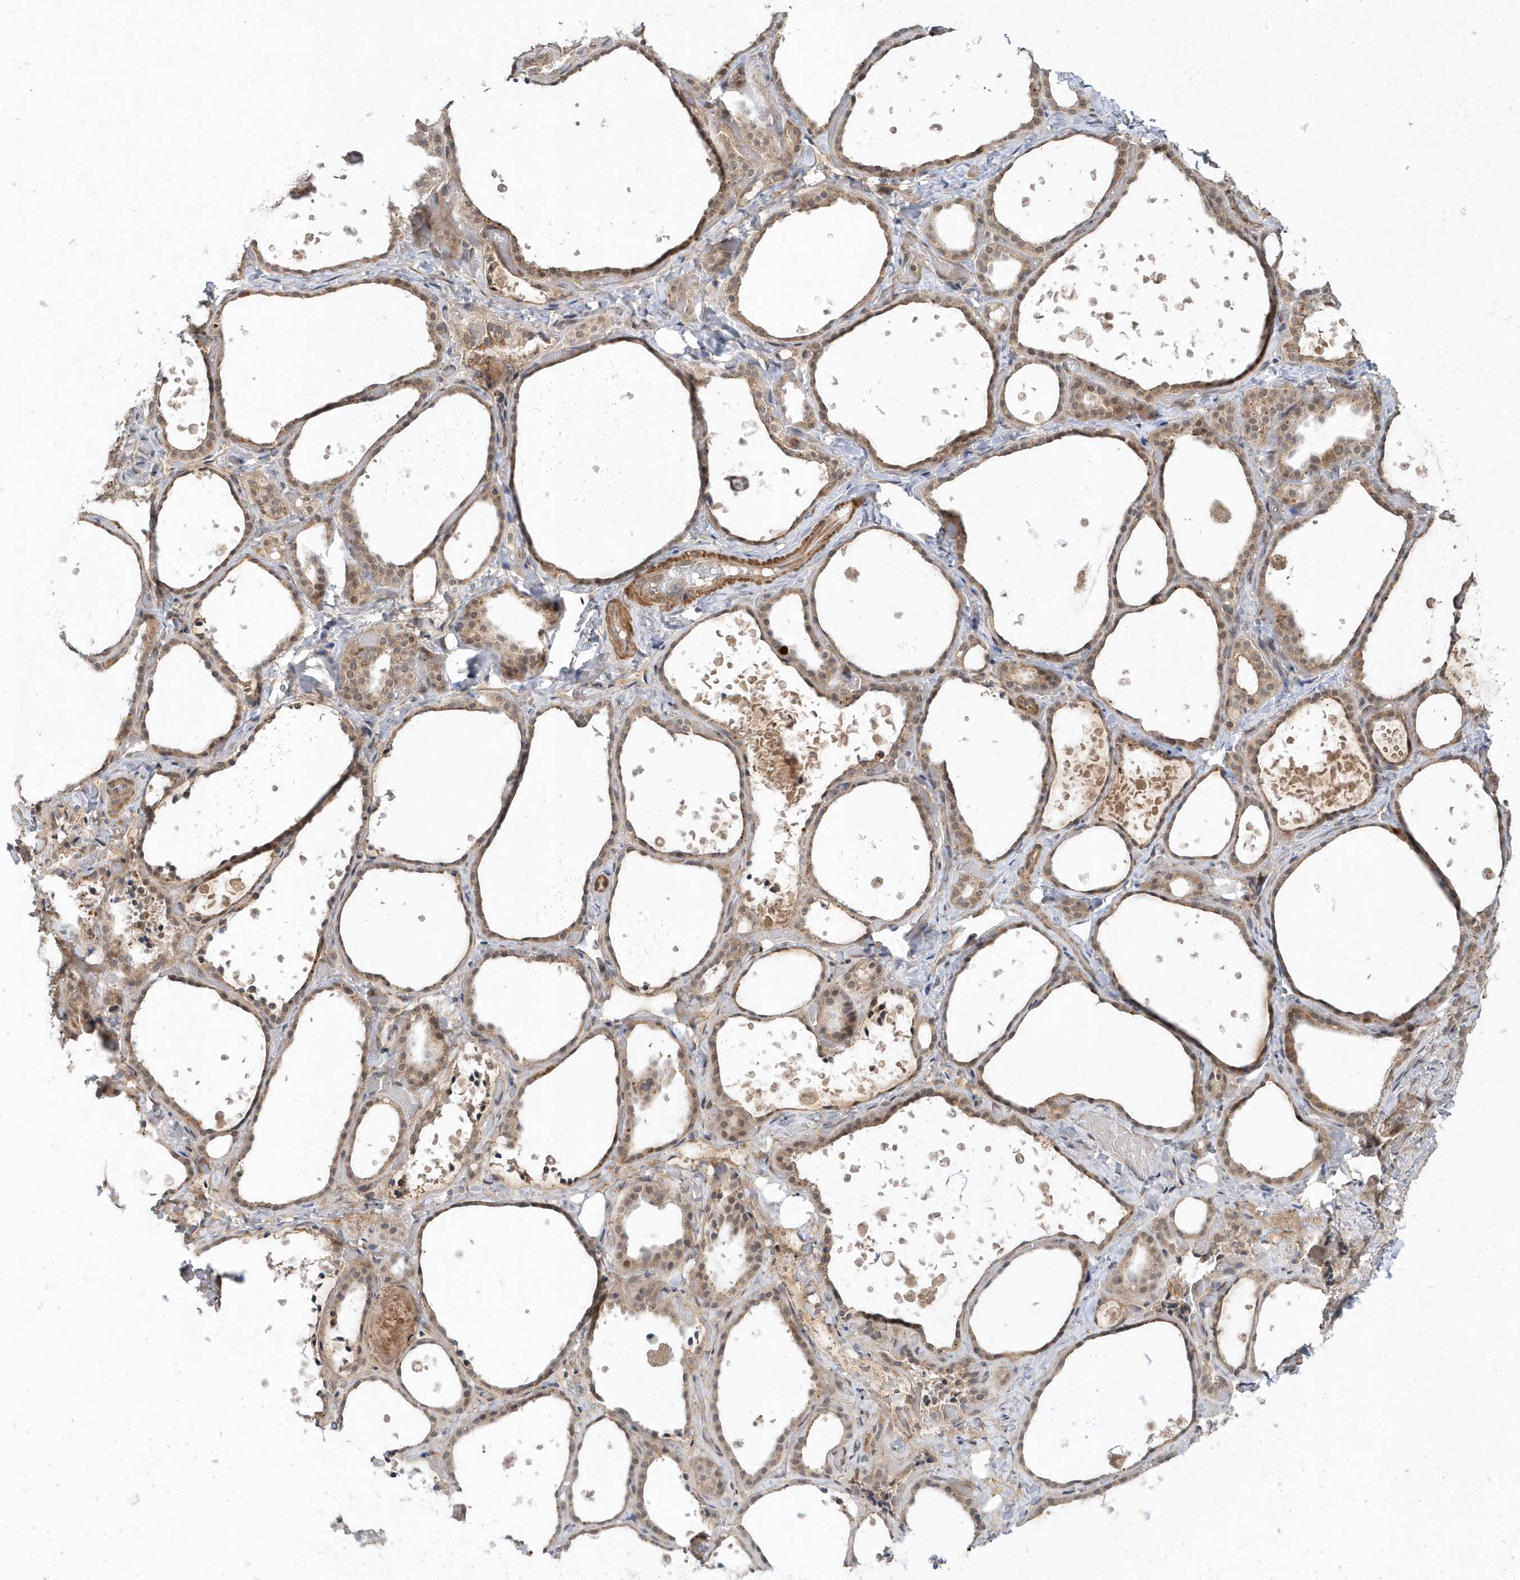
{"staining": {"intensity": "moderate", "quantity": ">75%", "location": "cytoplasmic/membranous,nuclear"}, "tissue": "thyroid gland", "cell_type": "Glandular cells", "image_type": "normal", "snomed": [{"axis": "morphology", "description": "Normal tissue, NOS"}, {"axis": "topography", "description": "Thyroid gland"}], "caption": "Immunohistochemistry (IHC) histopathology image of unremarkable thyroid gland: thyroid gland stained using immunohistochemistry shows medium levels of moderate protein expression localized specifically in the cytoplasmic/membranous,nuclear of glandular cells, appearing as a cytoplasmic/membranous,nuclear brown color.", "gene": "MXI1", "patient": {"sex": "female", "age": 44}}